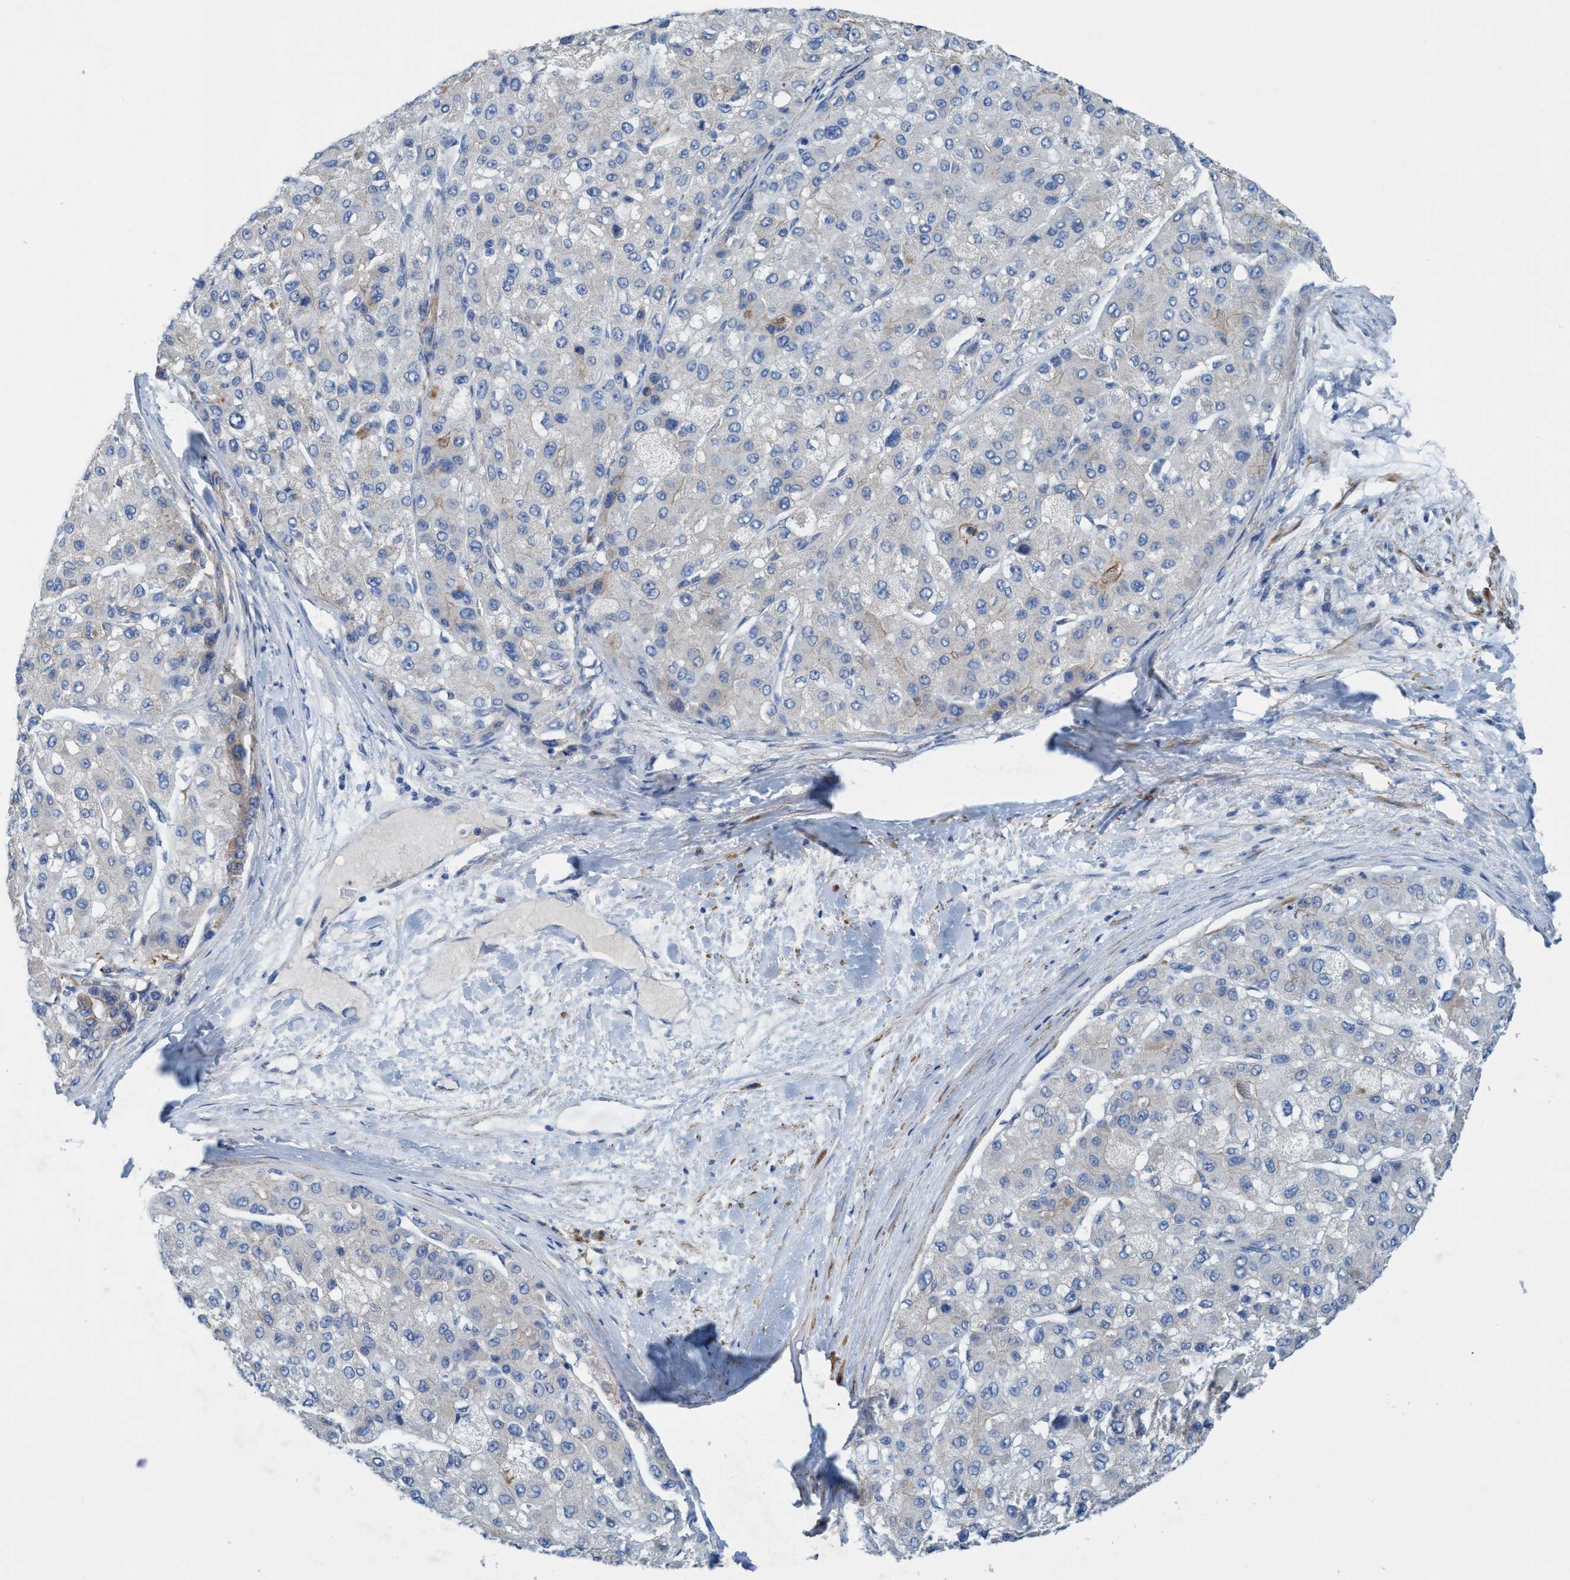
{"staining": {"intensity": "negative", "quantity": "none", "location": "none"}, "tissue": "liver cancer", "cell_type": "Tumor cells", "image_type": "cancer", "snomed": [{"axis": "morphology", "description": "Carcinoma, Hepatocellular, NOS"}, {"axis": "topography", "description": "Liver"}], "caption": "Liver cancer (hepatocellular carcinoma) was stained to show a protein in brown. There is no significant positivity in tumor cells.", "gene": "GULP1", "patient": {"sex": "male", "age": 80}}